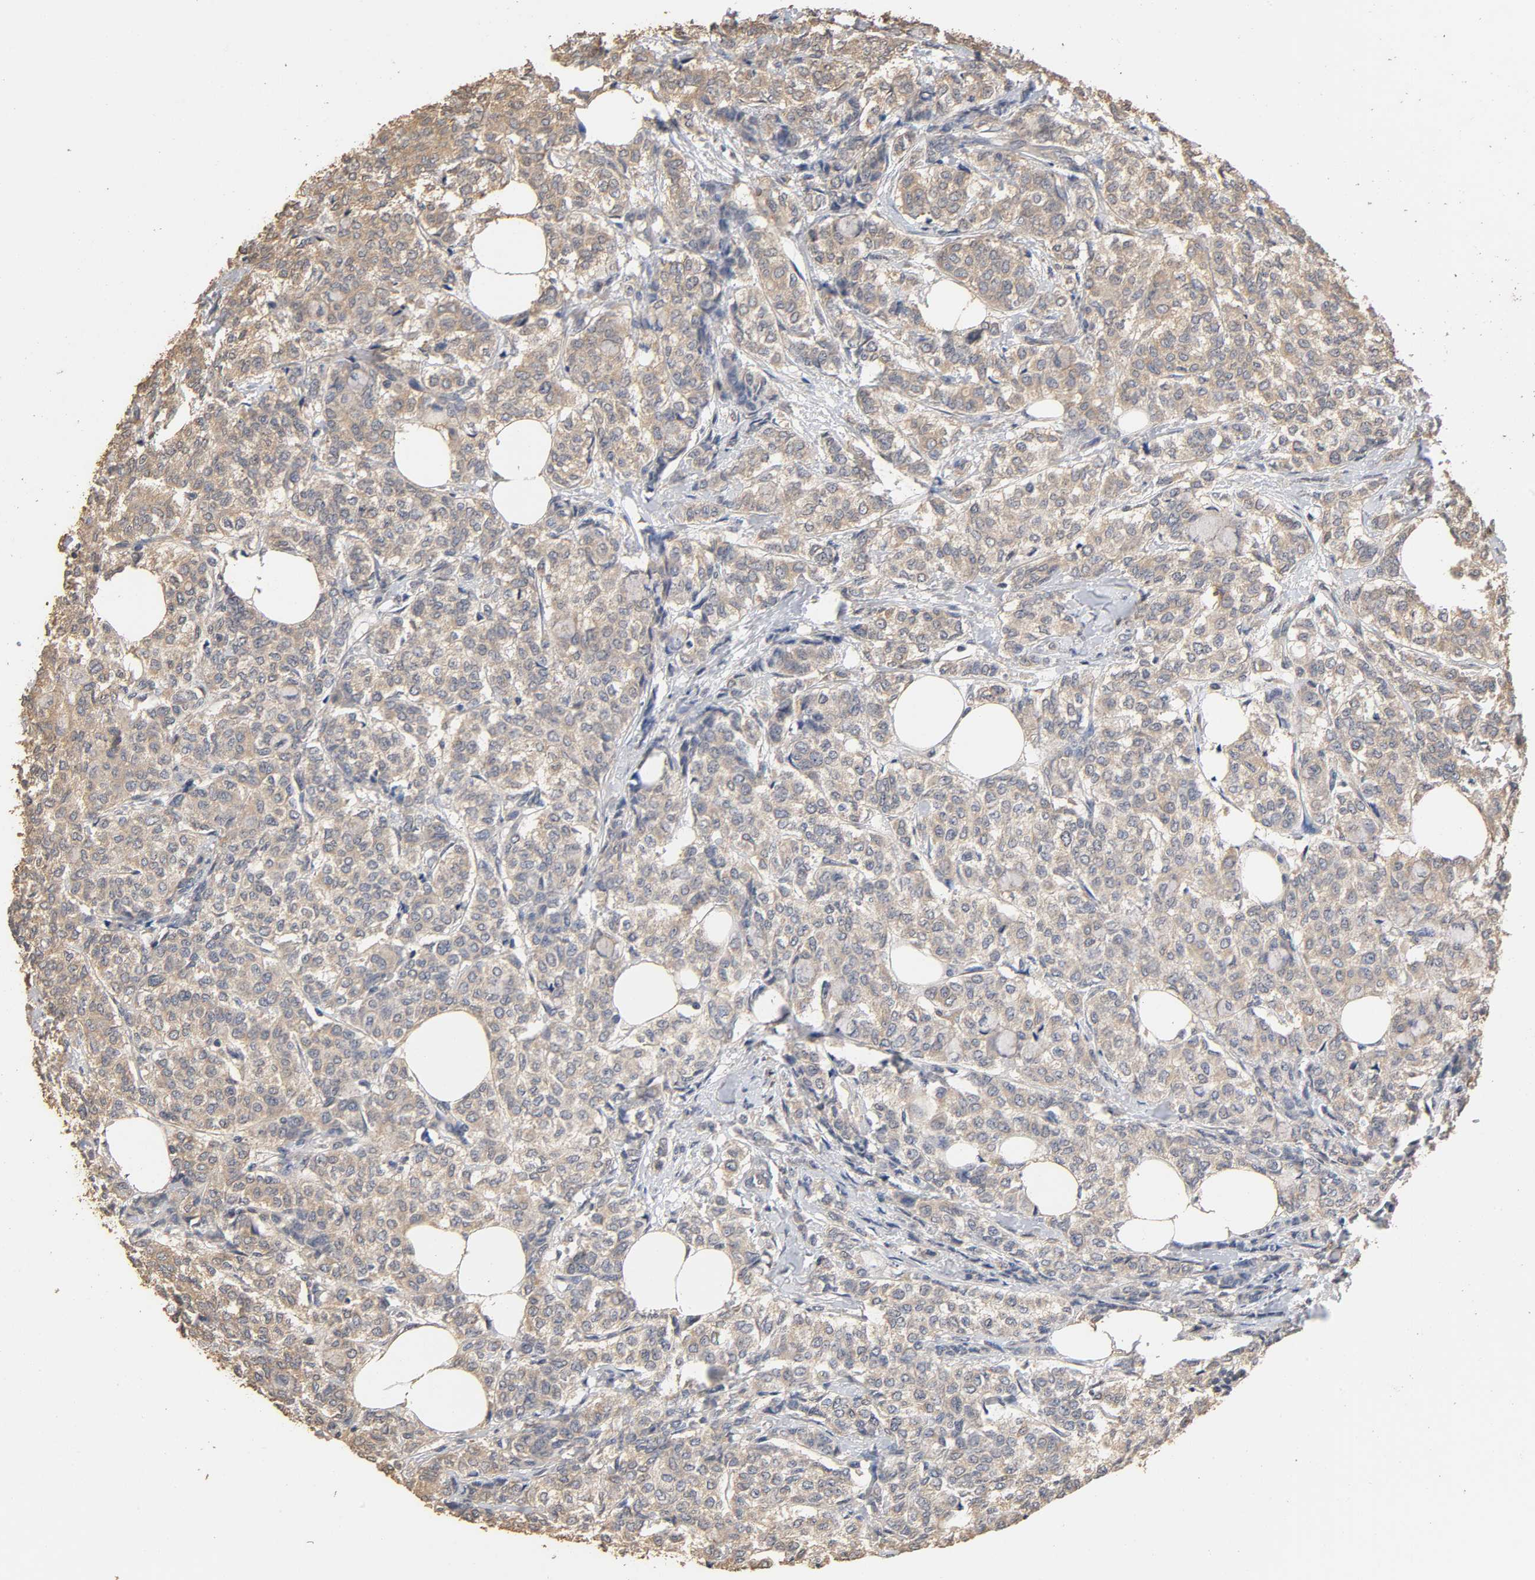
{"staining": {"intensity": "weak", "quantity": ">75%", "location": "cytoplasmic/membranous"}, "tissue": "breast cancer", "cell_type": "Tumor cells", "image_type": "cancer", "snomed": [{"axis": "morphology", "description": "Lobular carcinoma"}, {"axis": "topography", "description": "Breast"}], "caption": "Breast lobular carcinoma stained for a protein (brown) exhibits weak cytoplasmic/membranous positive expression in approximately >75% of tumor cells.", "gene": "ARHGEF7", "patient": {"sex": "female", "age": 60}}